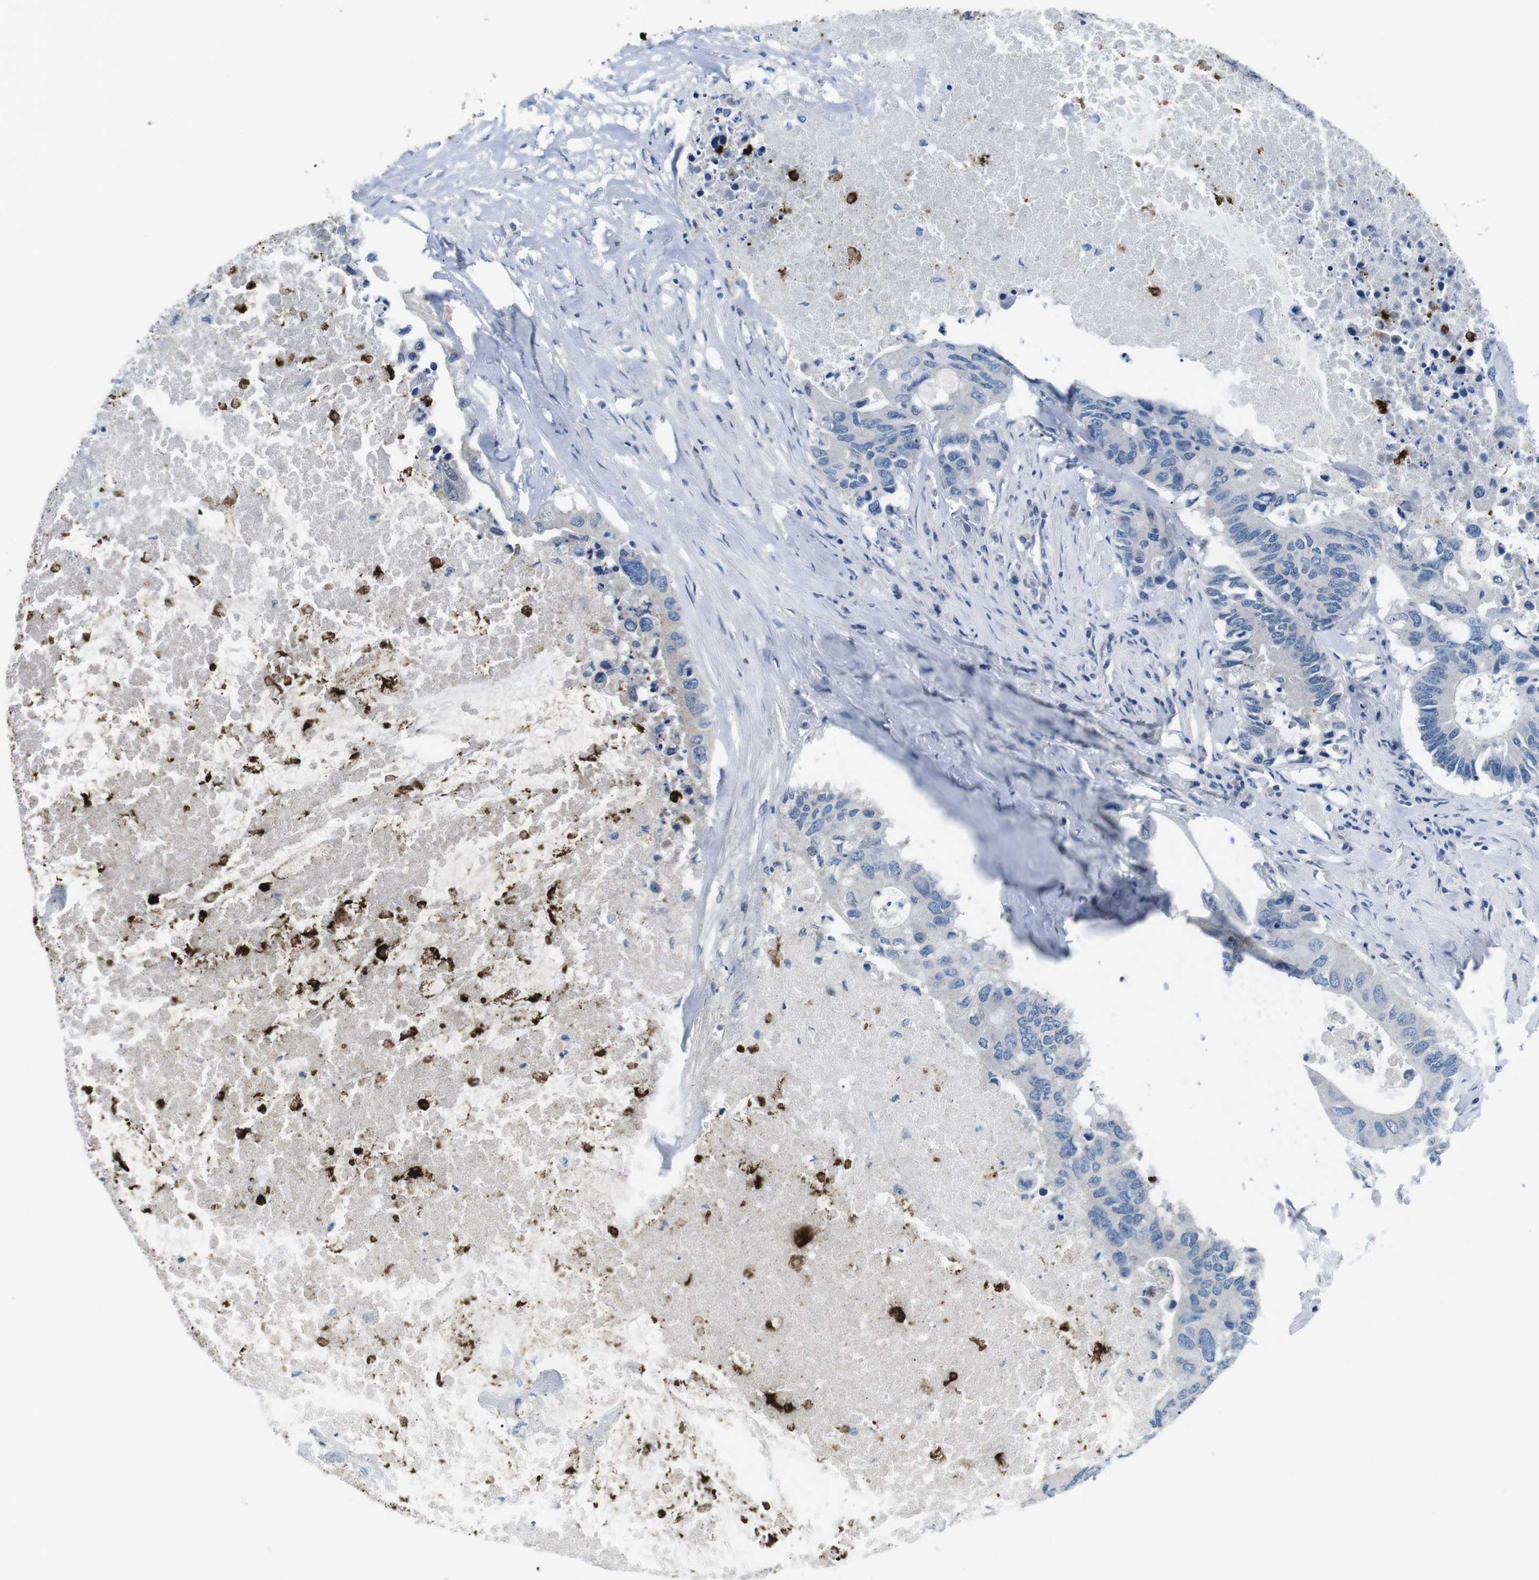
{"staining": {"intensity": "negative", "quantity": "none", "location": "none"}, "tissue": "colorectal cancer", "cell_type": "Tumor cells", "image_type": "cancer", "snomed": [{"axis": "morphology", "description": "Adenocarcinoma, NOS"}, {"axis": "topography", "description": "Colon"}], "caption": "The photomicrograph demonstrates no significant expression in tumor cells of colorectal cancer (adenocarcinoma).", "gene": "MUC2", "patient": {"sex": "male", "age": 71}}